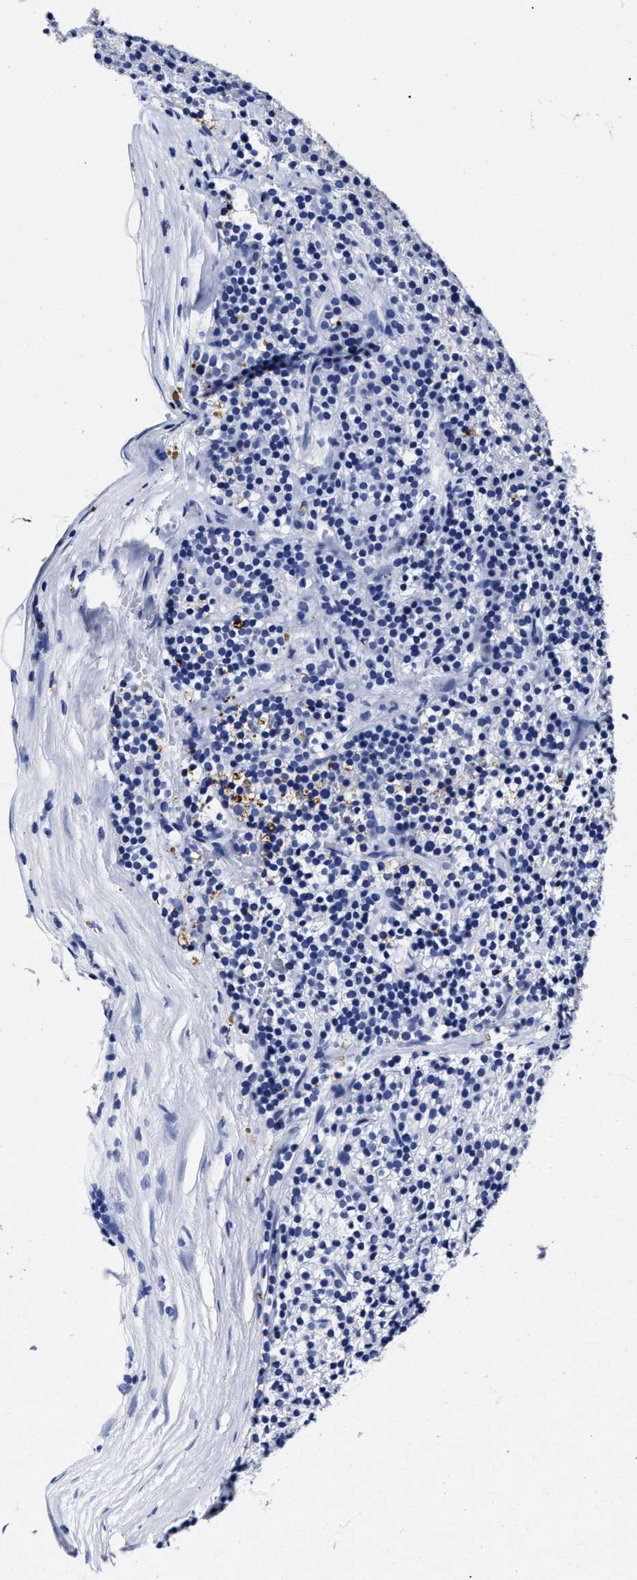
{"staining": {"intensity": "negative", "quantity": "none", "location": "none"}, "tissue": "parathyroid gland", "cell_type": "Glandular cells", "image_type": "normal", "snomed": [{"axis": "morphology", "description": "Normal tissue, NOS"}, {"axis": "morphology", "description": "Adenoma, NOS"}, {"axis": "topography", "description": "Parathyroid gland"}], "caption": "Photomicrograph shows no protein expression in glandular cells of unremarkable parathyroid gland. (DAB immunohistochemistry (IHC), high magnification).", "gene": "LRRC8E", "patient": {"sex": "male", "age": 75}}